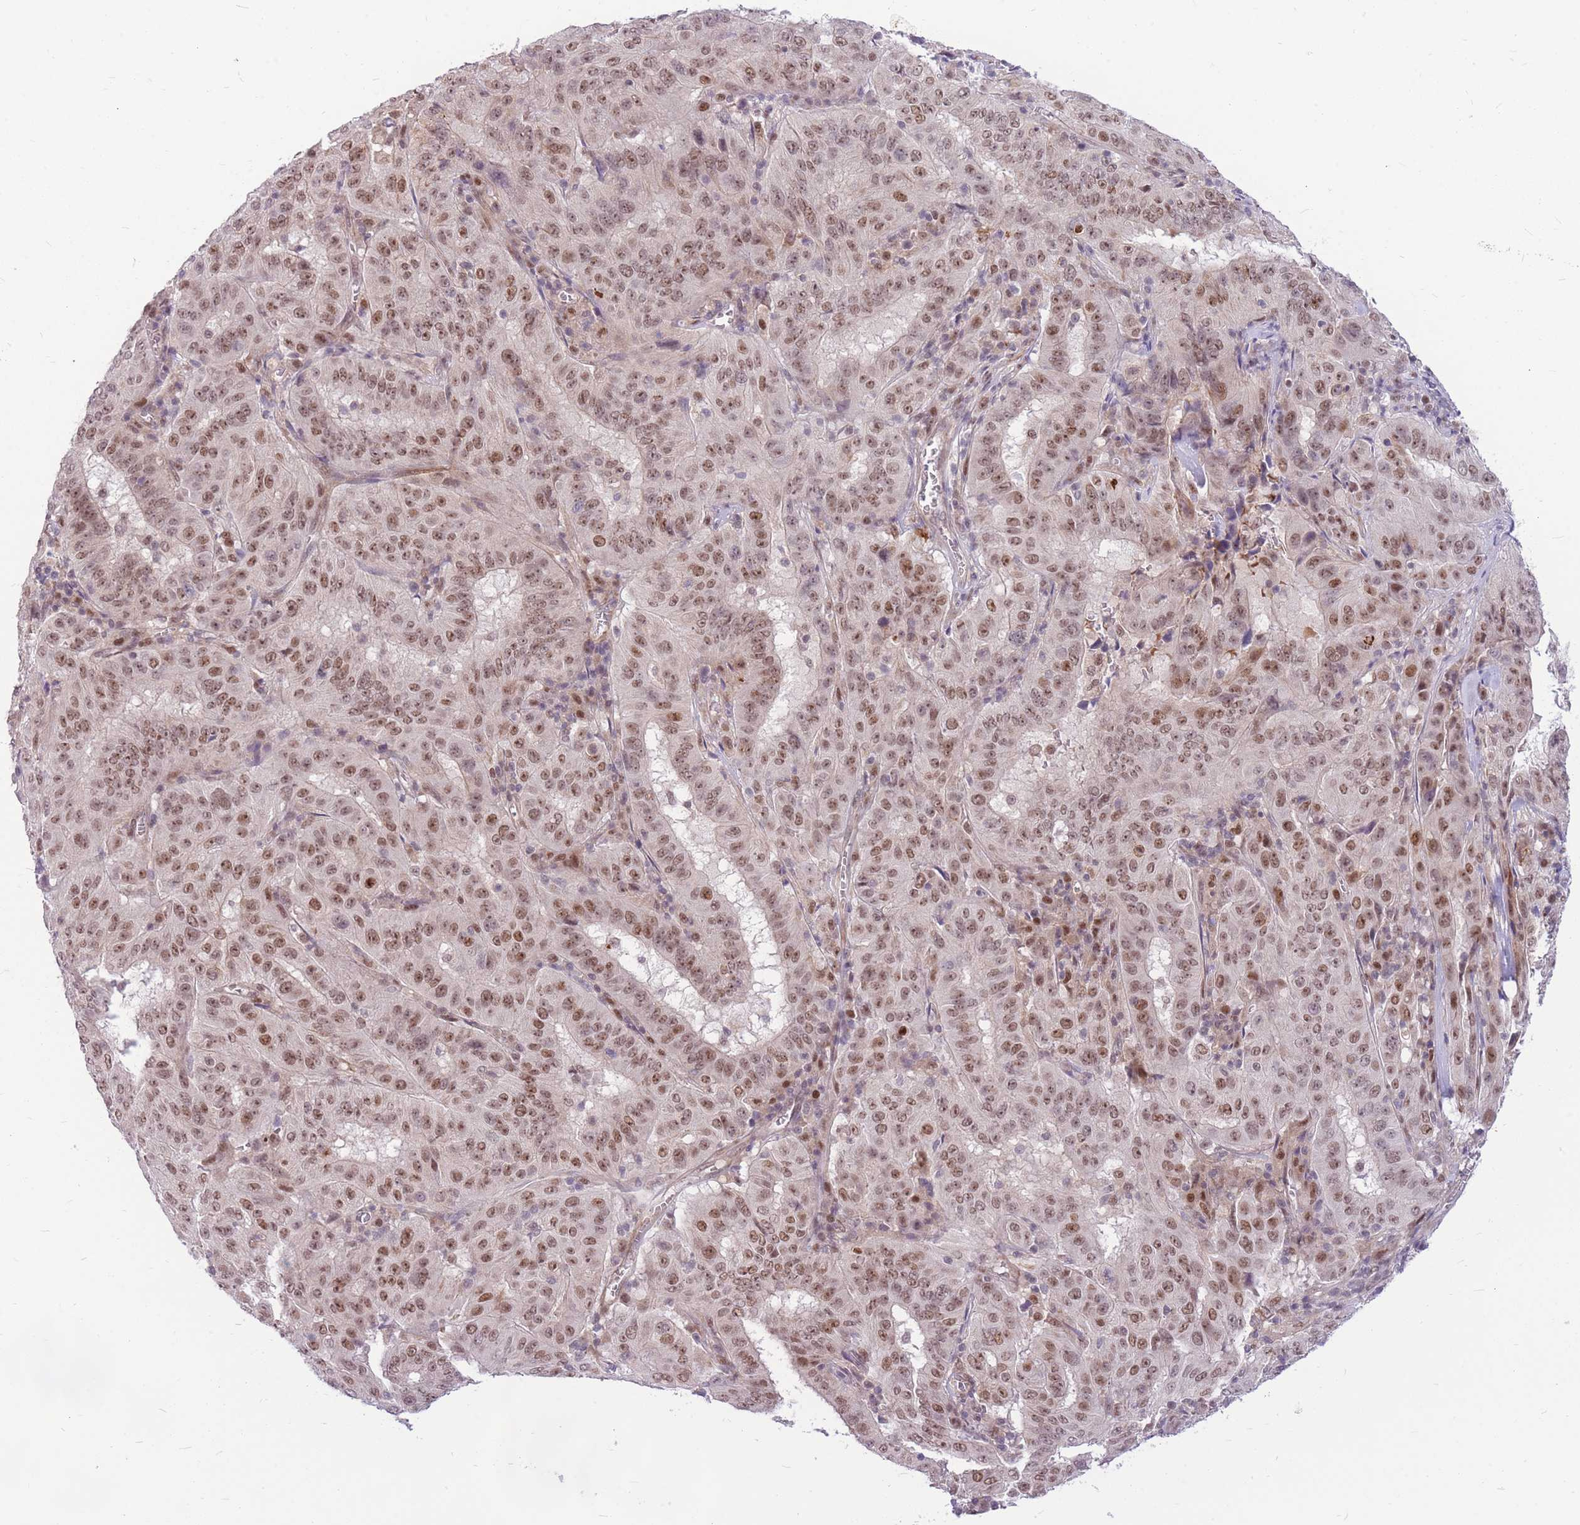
{"staining": {"intensity": "moderate", "quantity": ">75%", "location": "nuclear"}, "tissue": "pancreatic cancer", "cell_type": "Tumor cells", "image_type": "cancer", "snomed": [{"axis": "morphology", "description": "Adenocarcinoma, NOS"}, {"axis": "topography", "description": "Pancreas"}], "caption": "DAB (3,3'-diaminobenzidine) immunohistochemical staining of human pancreatic adenocarcinoma displays moderate nuclear protein staining in approximately >75% of tumor cells. The staining was performed using DAB to visualize the protein expression in brown, while the nuclei were stained in blue with hematoxylin (Magnification: 20x).", "gene": "ERCC2", "patient": {"sex": "male", "age": 63}}